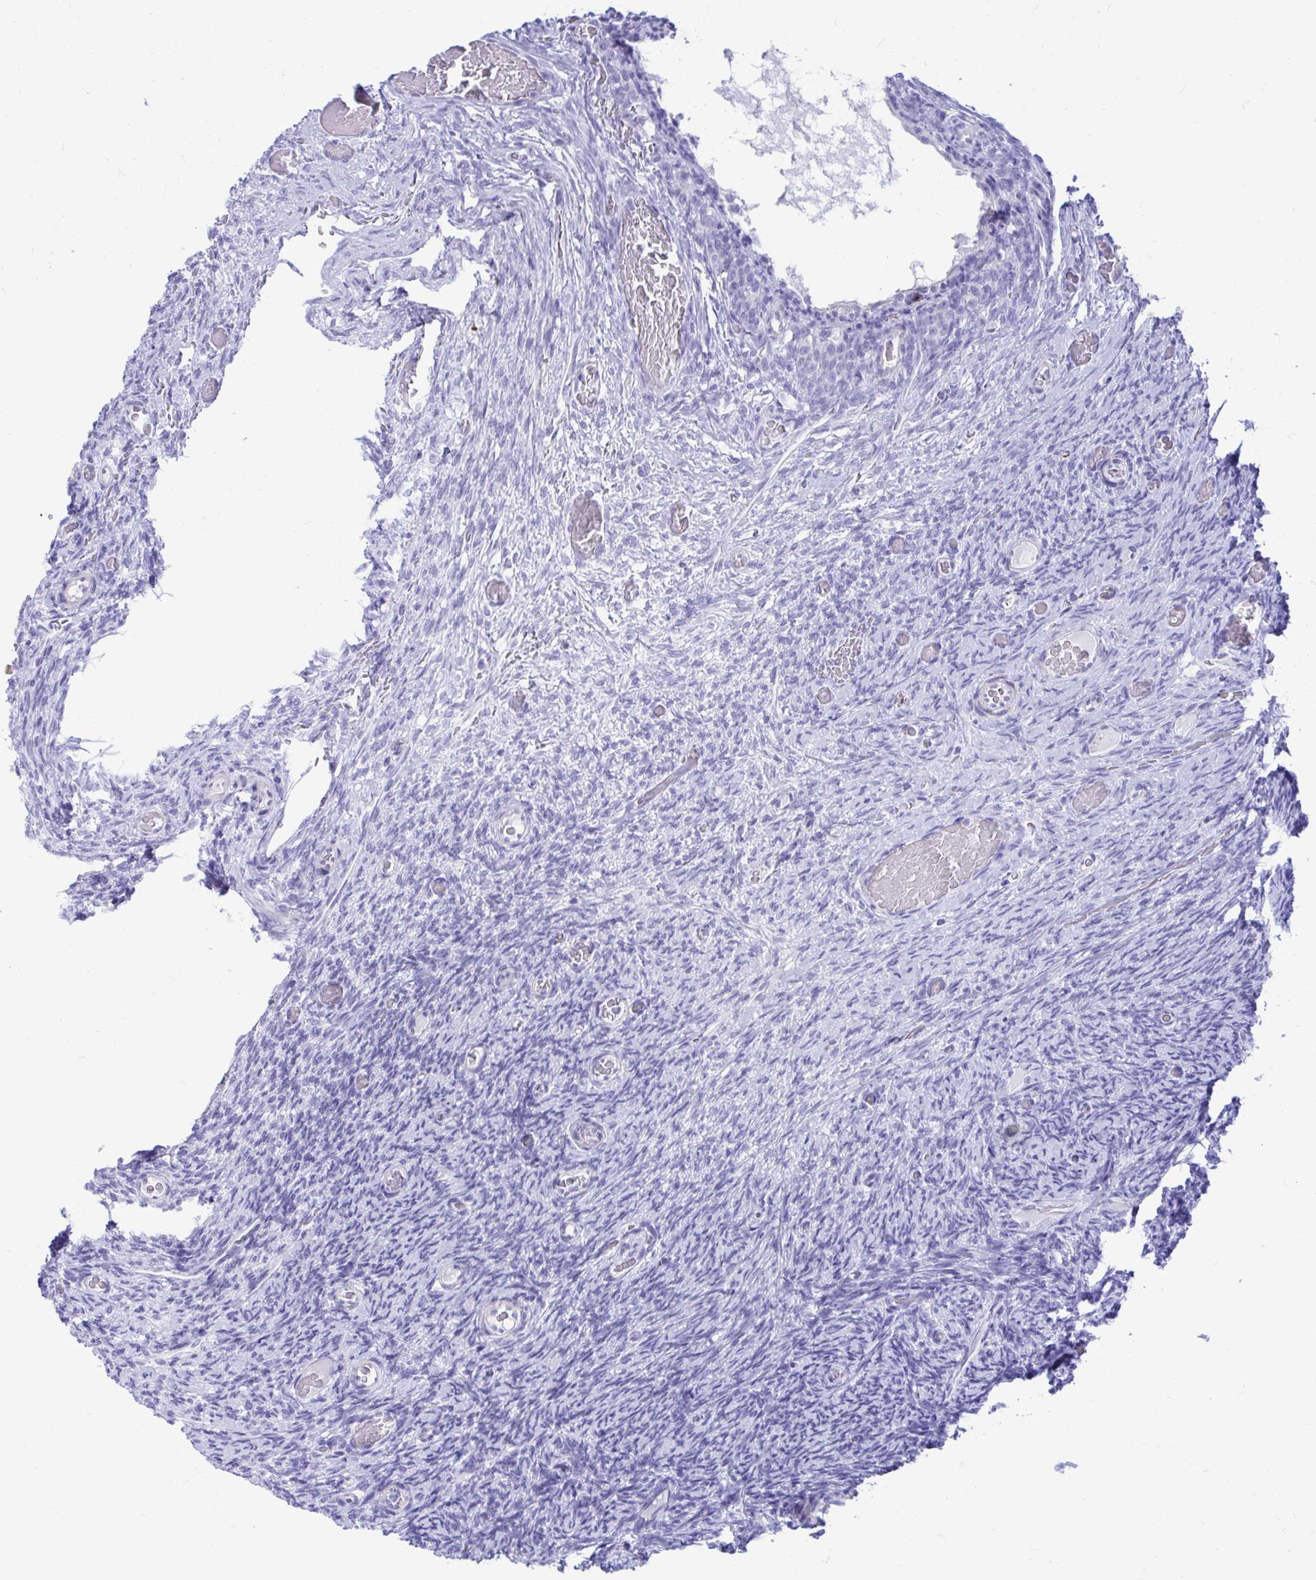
{"staining": {"intensity": "negative", "quantity": "none", "location": "none"}, "tissue": "ovary", "cell_type": "Ovarian stroma cells", "image_type": "normal", "snomed": [{"axis": "morphology", "description": "Normal tissue, NOS"}, {"axis": "topography", "description": "Ovary"}], "caption": "A high-resolution histopathology image shows immunohistochemistry (IHC) staining of benign ovary, which displays no significant staining in ovarian stroma cells.", "gene": "SHISA8", "patient": {"sex": "female", "age": 34}}